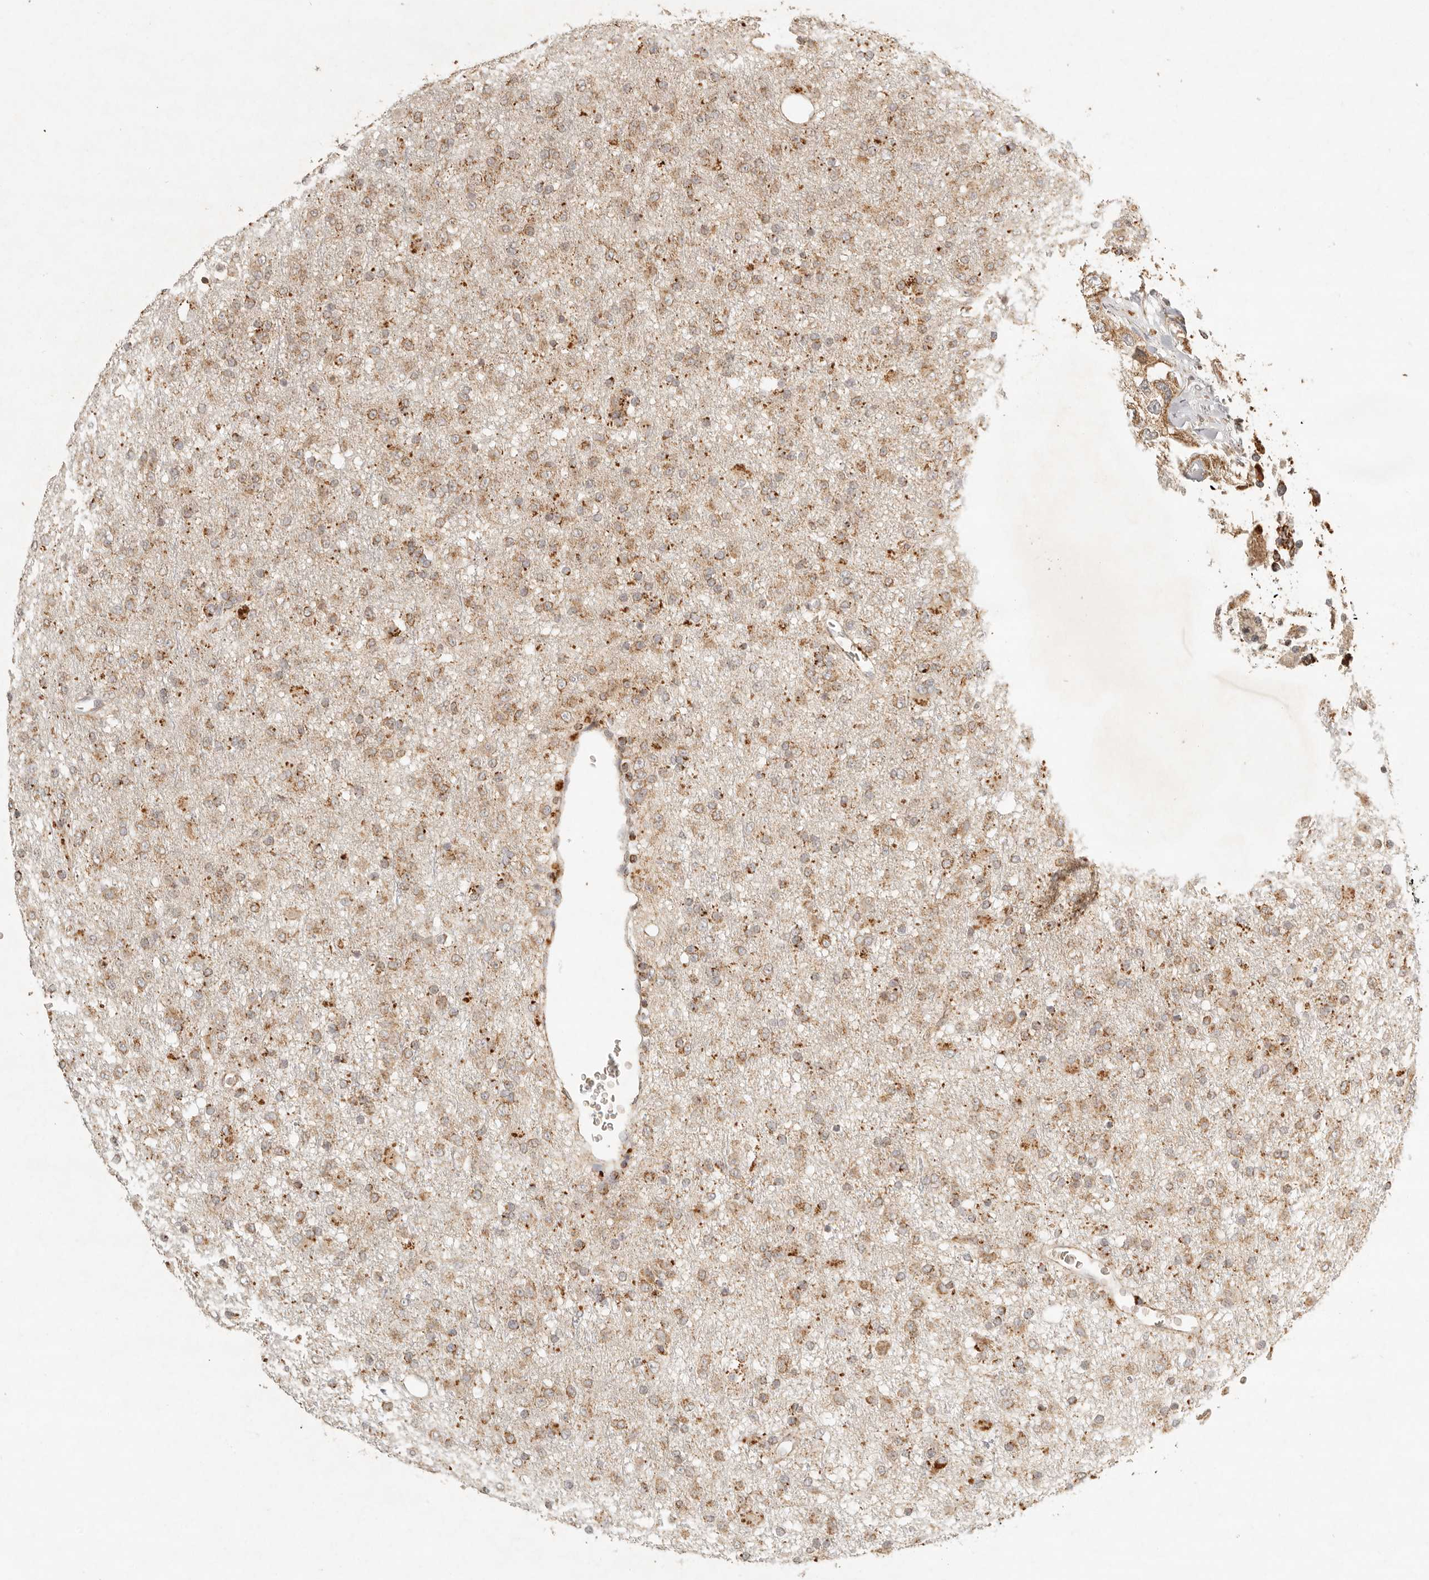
{"staining": {"intensity": "moderate", "quantity": ">75%", "location": "cytoplasmic/membranous"}, "tissue": "glioma", "cell_type": "Tumor cells", "image_type": "cancer", "snomed": [{"axis": "morphology", "description": "Glioma, malignant, Low grade"}, {"axis": "topography", "description": "Brain"}], "caption": "Glioma stained for a protein demonstrates moderate cytoplasmic/membranous positivity in tumor cells. The protein is shown in brown color, while the nuclei are stained blue.", "gene": "MRPL55", "patient": {"sex": "male", "age": 65}}